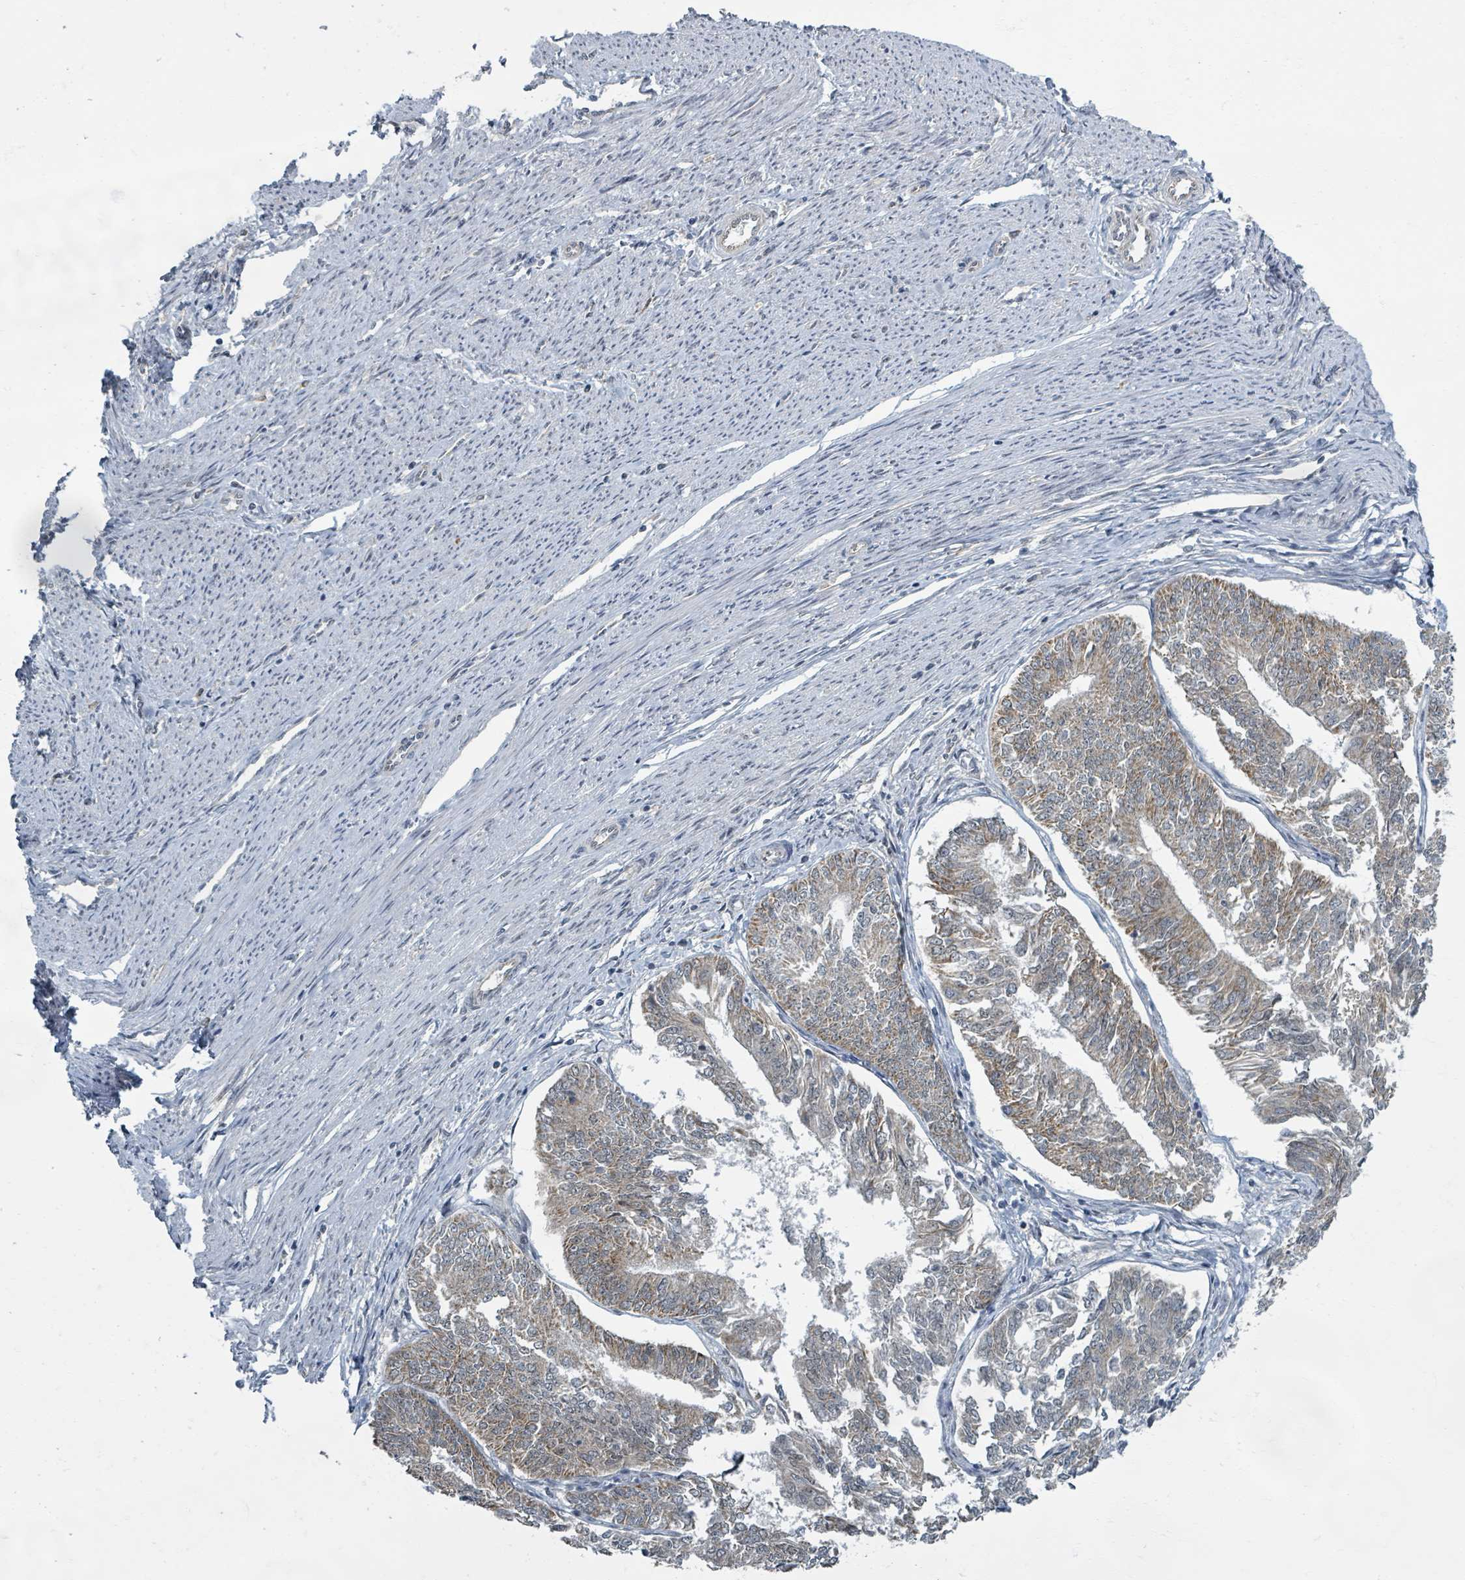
{"staining": {"intensity": "moderate", "quantity": "<25%", "location": "cytoplasmic/membranous"}, "tissue": "endometrial cancer", "cell_type": "Tumor cells", "image_type": "cancer", "snomed": [{"axis": "morphology", "description": "Adenocarcinoma, NOS"}, {"axis": "topography", "description": "Endometrium"}], "caption": "Immunohistochemical staining of human endometrial cancer exhibits moderate cytoplasmic/membranous protein staining in approximately <25% of tumor cells. (DAB IHC, brown staining for protein, blue staining for nuclei).", "gene": "INTS15", "patient": {"sex": "female", "age": 58}}